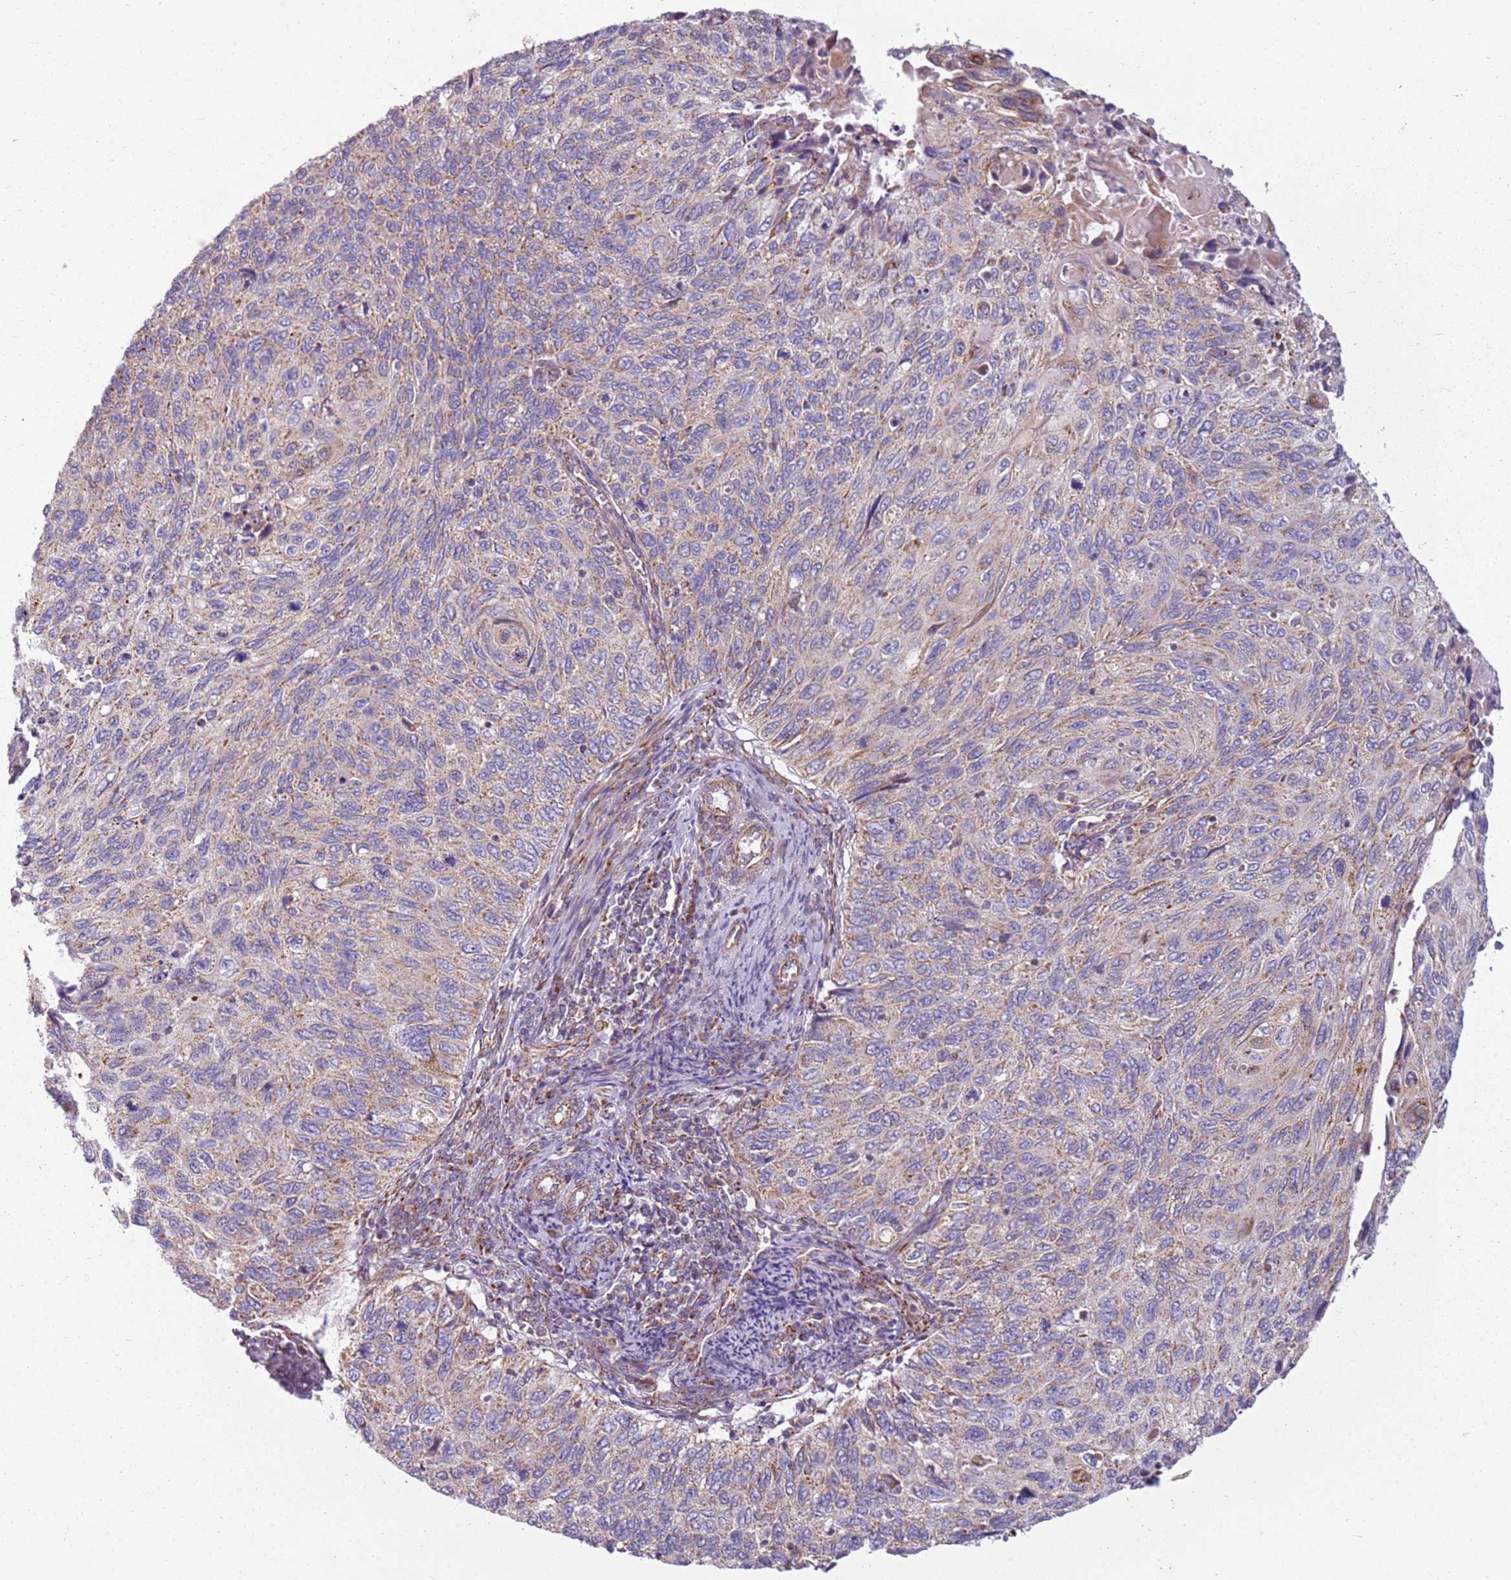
{"staining": {"intensity": "weak", "quantity": "<25%", "location": "cytoplasmic/membranous"}, "tissue": "cervical cancer", "cell_type": "Tumor cells", "image_type": "cancer", "snomed": [{"axis": "morphology", "description": "Squamous cell carcinoma, NOS"}, {"axis": "topography", "description": "Cervix"}], "caption": "This is an immunohistochemistry (IHC) photomicrograph of cervical cancer (squamous cell carcinoma). There is no staining in tumor cells.", "gene": "TMEM200C", "patient": {"sex": "female", "age": 70}}